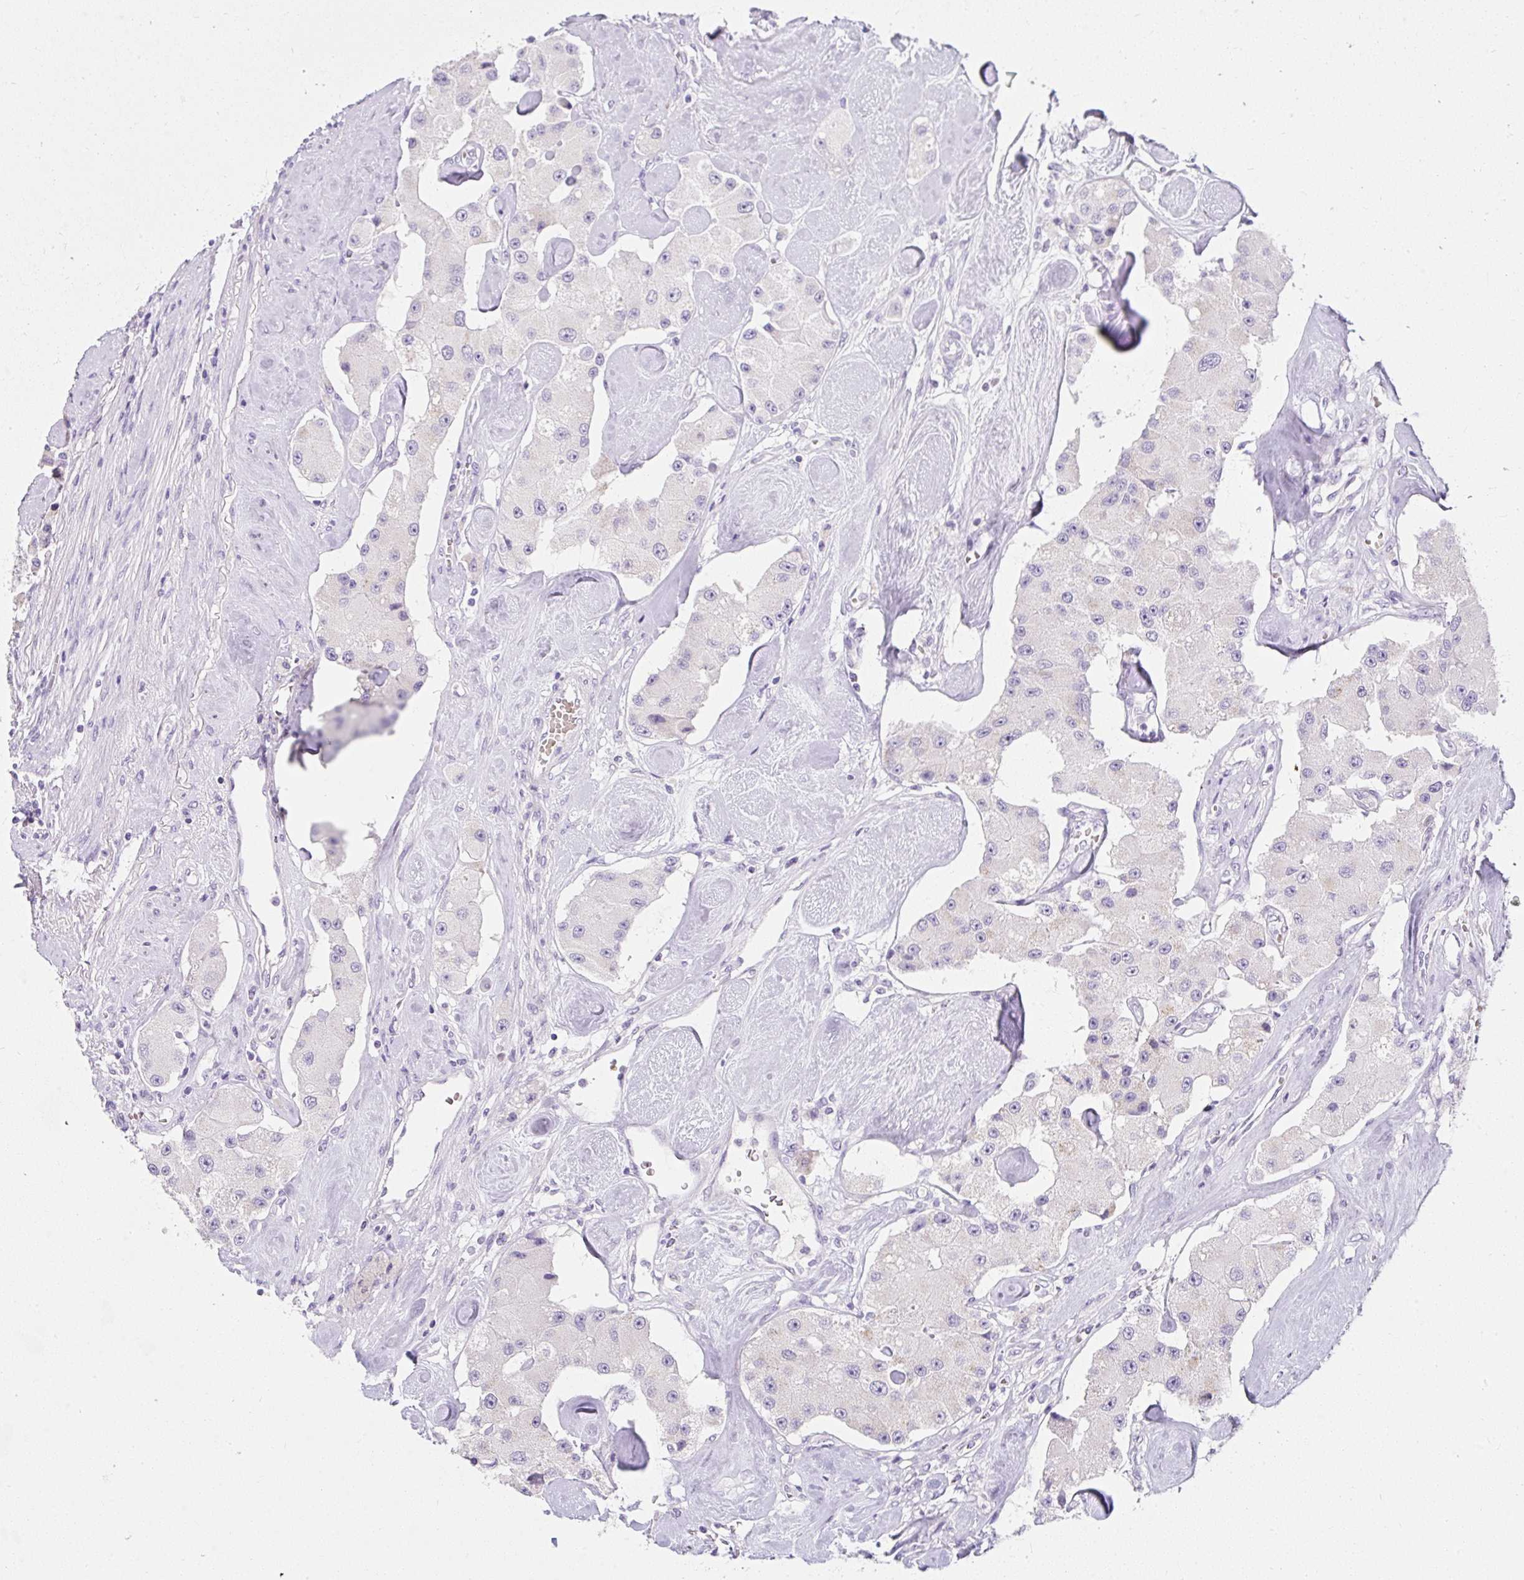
{"staining": {"intensity": "negative", "quantity": "none", "location": "none"}, "tissue": "carcinoid", "cell_type": "Tumor cells", "image_type": "cancer", "snomed": [{"axis": "morphology", "description": "Carcinoid, malignant, NOS"}, {"axis": "topography", "description": "Pancreas"}], "caption": "This is an immunohistochemistry (IHC) micrograph of human carcinoid. There is no expression in tumor cells.", "gene": "DTX4", "patient": {"sex": "male", "age": 41}}